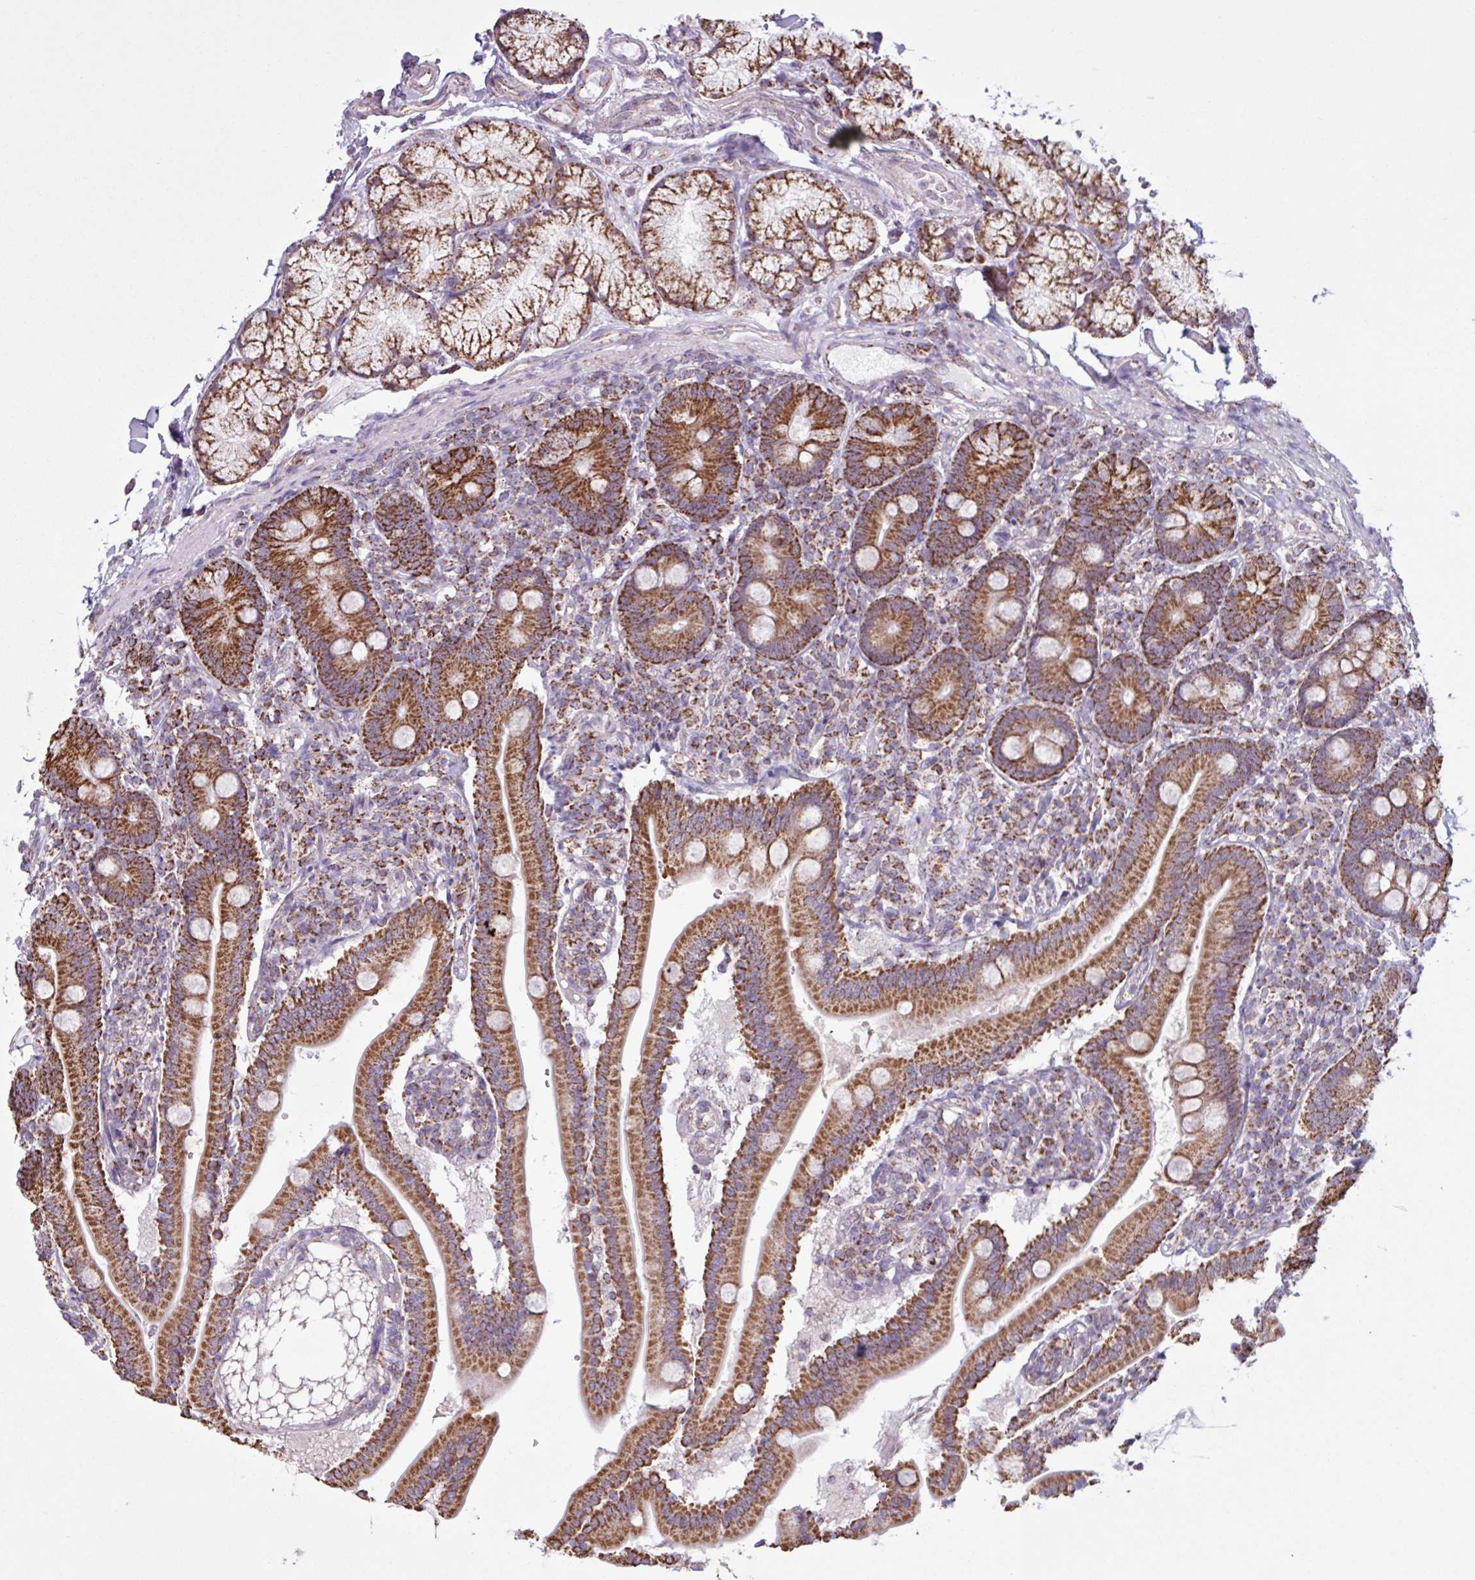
{"staining": {"intensity": "strong", "quantity": ">75%", "location": "cytoplasmic/membranous"}, "tissue": "duodenum", "cell_type": "Glandular cells", "image_type": "normal", "snomed": [{"axis": "morphology", "description": "Normal tissue, NOS"}, {"axis": "topography", "description": "Duodenum"}], "caption": "An image of duodenum stained for a protein displays strong cytoplasmic/membranous brown staining in glandular cells. (IHC, brightfield microscopy, high magnification).", "gene": "ALG8", "patient": {"sex": "female", "age": 67}}